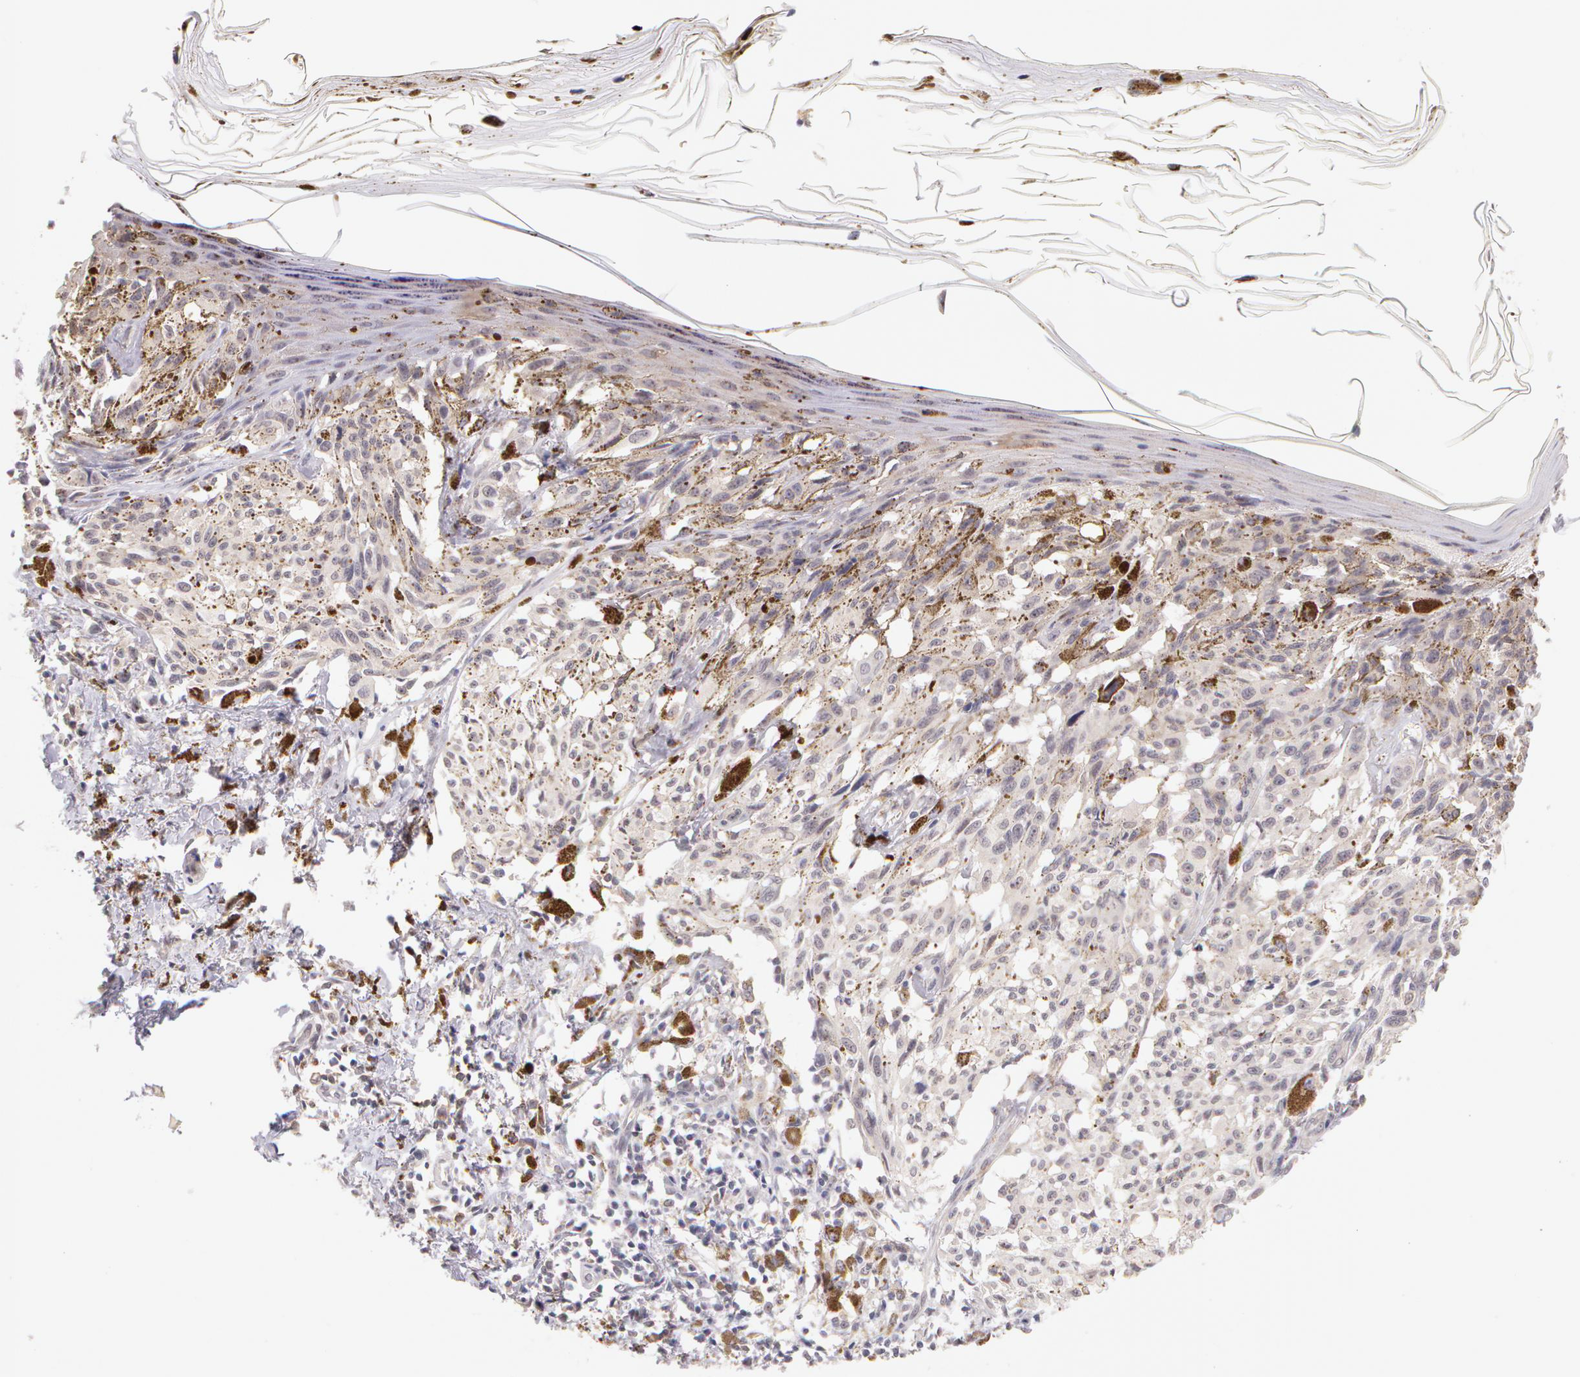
{"staining": {"intensity": "negative", "quantity": "none", "location": "none"}, "tissue": "melanoma", "cell_type": "Tumor cells", "image_type": "cancer", "snomed": [{"axis": "morphology", "description": "Malignant melanoma, NOS"}, {"axis": "topography", "description": "Skin"}], "caption": "The histopathology image demonstrates no significant staining in tumor cells of melanoma.", "gene": "ZNF597", "patient": {"sex": "female", "age": 72}}